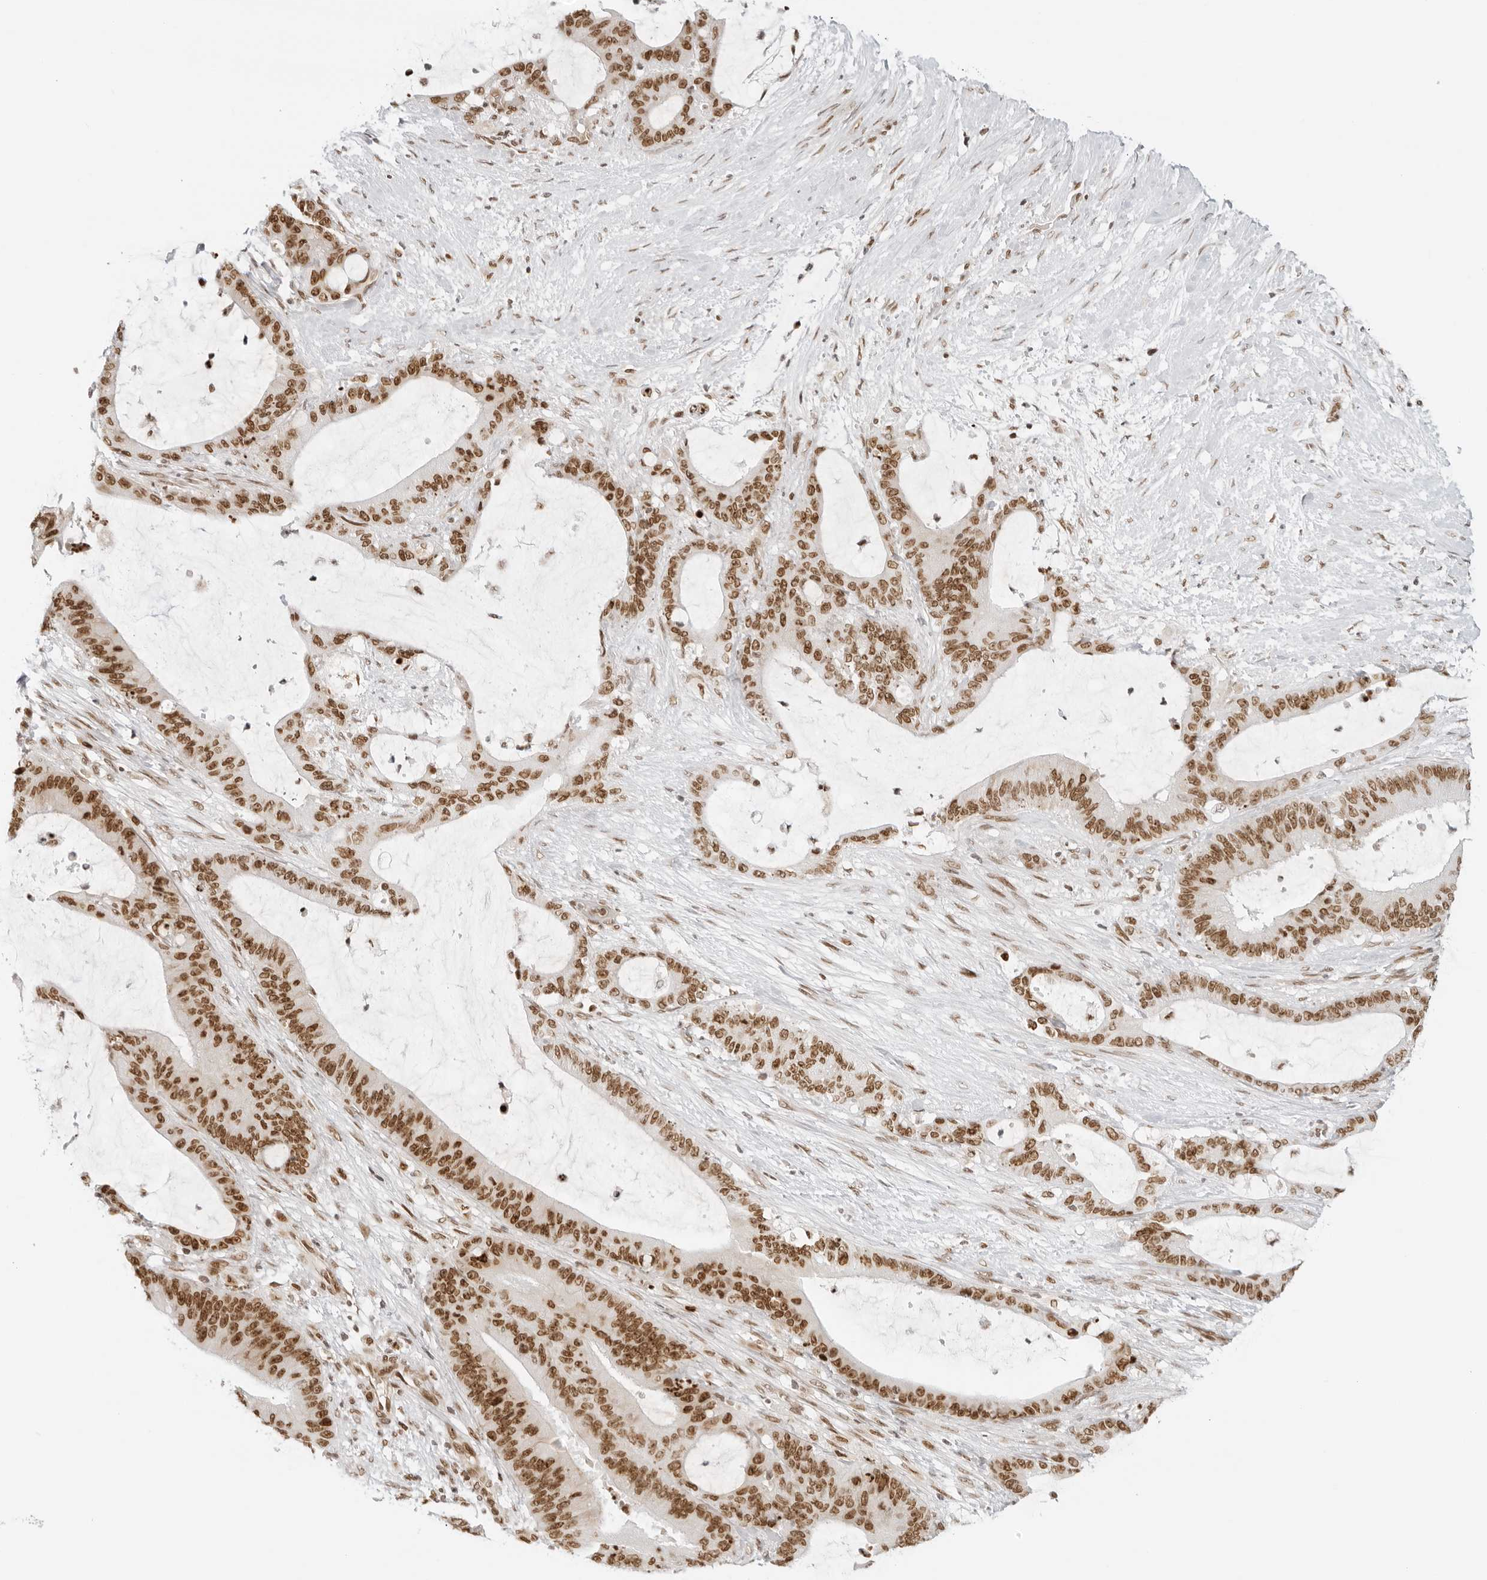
{"staining": {"intensity": "moderate", "quantity": ">75%", "location": "nuclear"}, "tissue": "liver cancer", "cell_type": "Tumor cells", "image_type": "cancer", "snomed": [{"axis": "morphology", "description": "Cholangiocarcinoma"}, {"axis": "topography", "description": "Liver"}], "caption": "This image reveals immunohistochemistry (IHC) staining of liver cancer, with medium moderate nuclear positivity in approximately >75% of tumor cells.", "gene": "RCC1", "patient": {"sex": "female", "age": 73}}